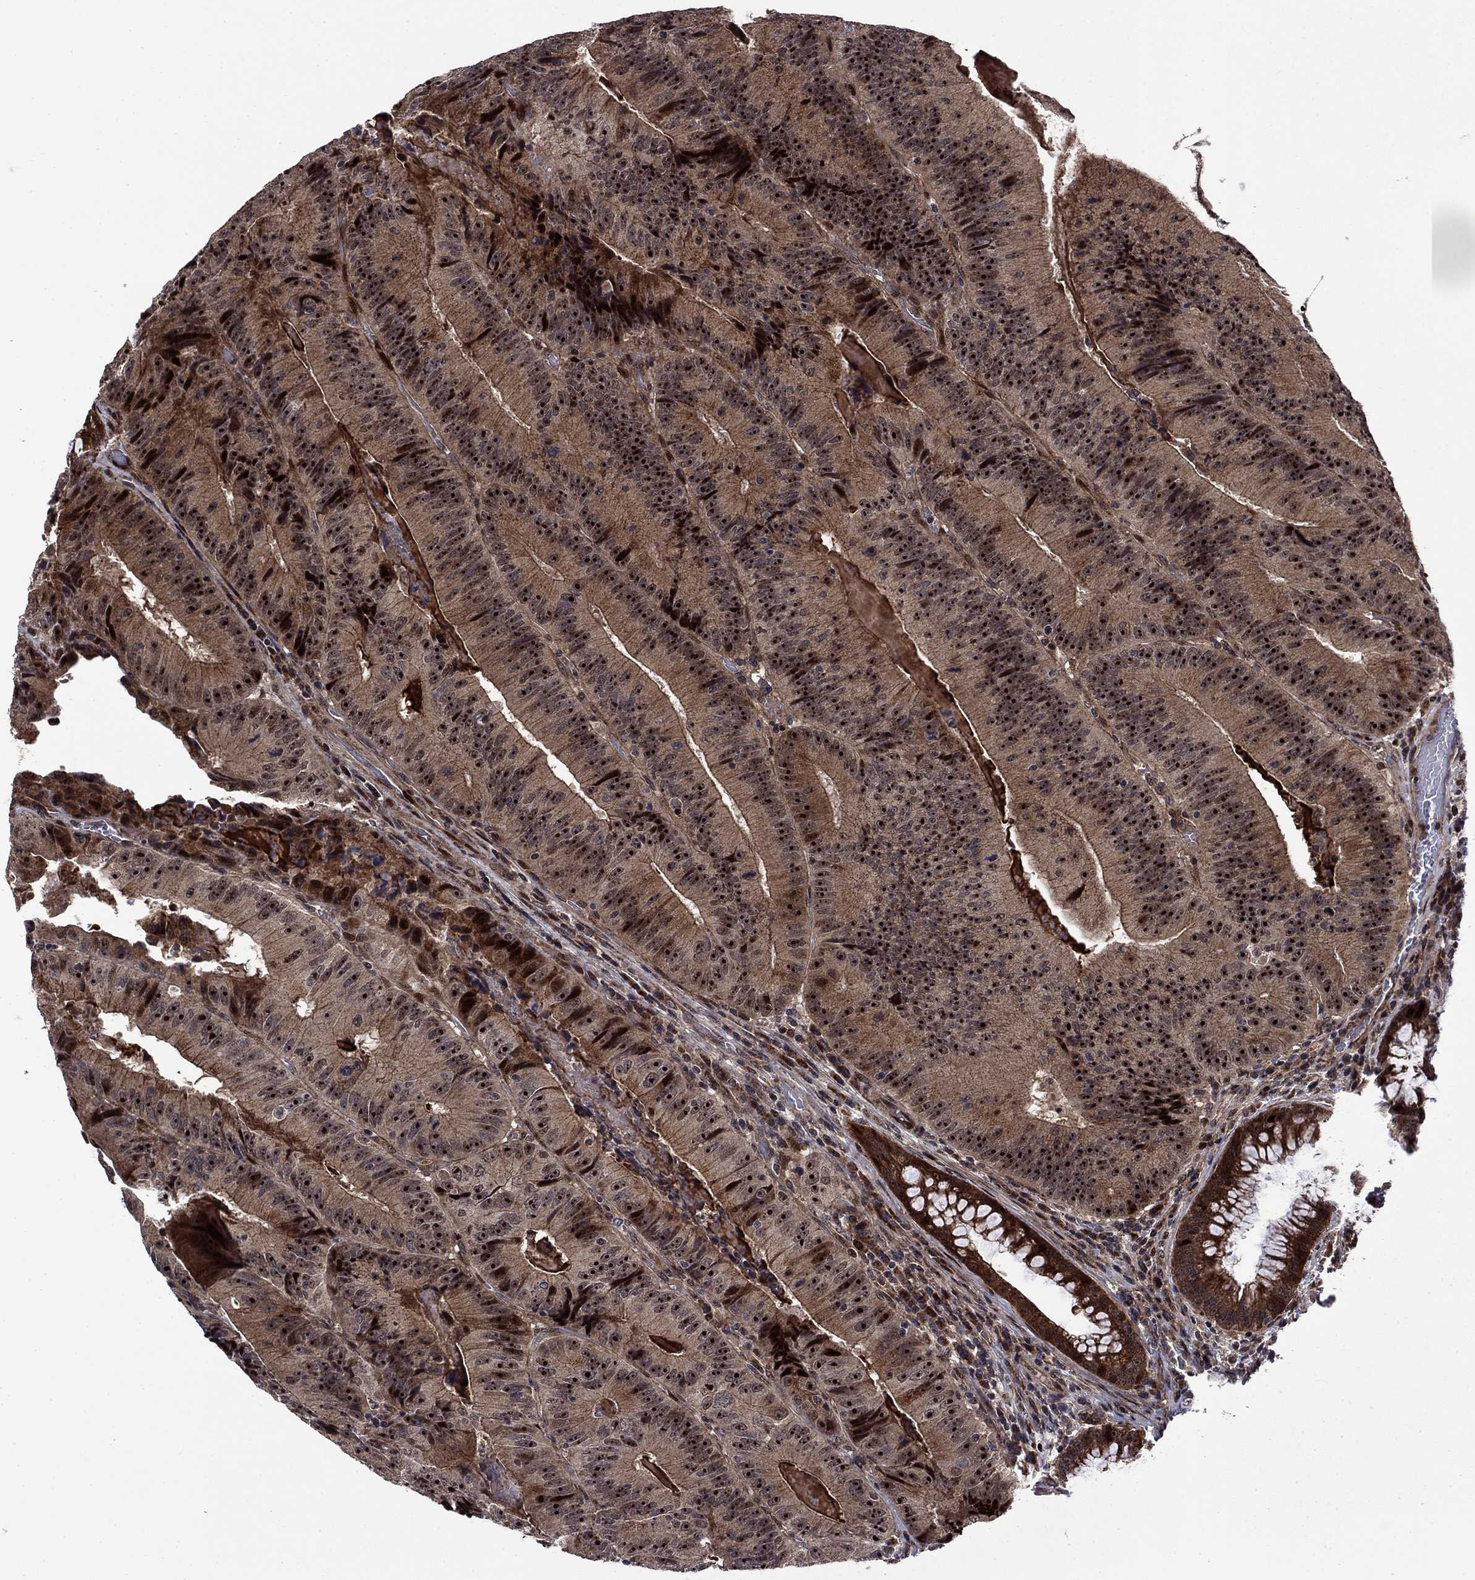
{"staining": {"intensity": "strong", "quantity": ">75%", "location": "cytoplasmic/membranous,nuclear"}, "tissue": "colorectal cancer", "cell_type": "Tumor cells", "image_type": "cancer", "snomed": [{"axis": "morphology", "description": "Adenocarcinoma, NOS"}, {"axis": "topography", "description": "Colon"}], "caption": "High-power microscopy captured an IHC image of colorectal cancer (adenocarcinoma), revealing strong cytoplasmic/membranous and nuclear positivity in approximately >75% of tumor cells.", "gene": "AGTPBP1", "patient": {"sex": "female", "age": 86}}